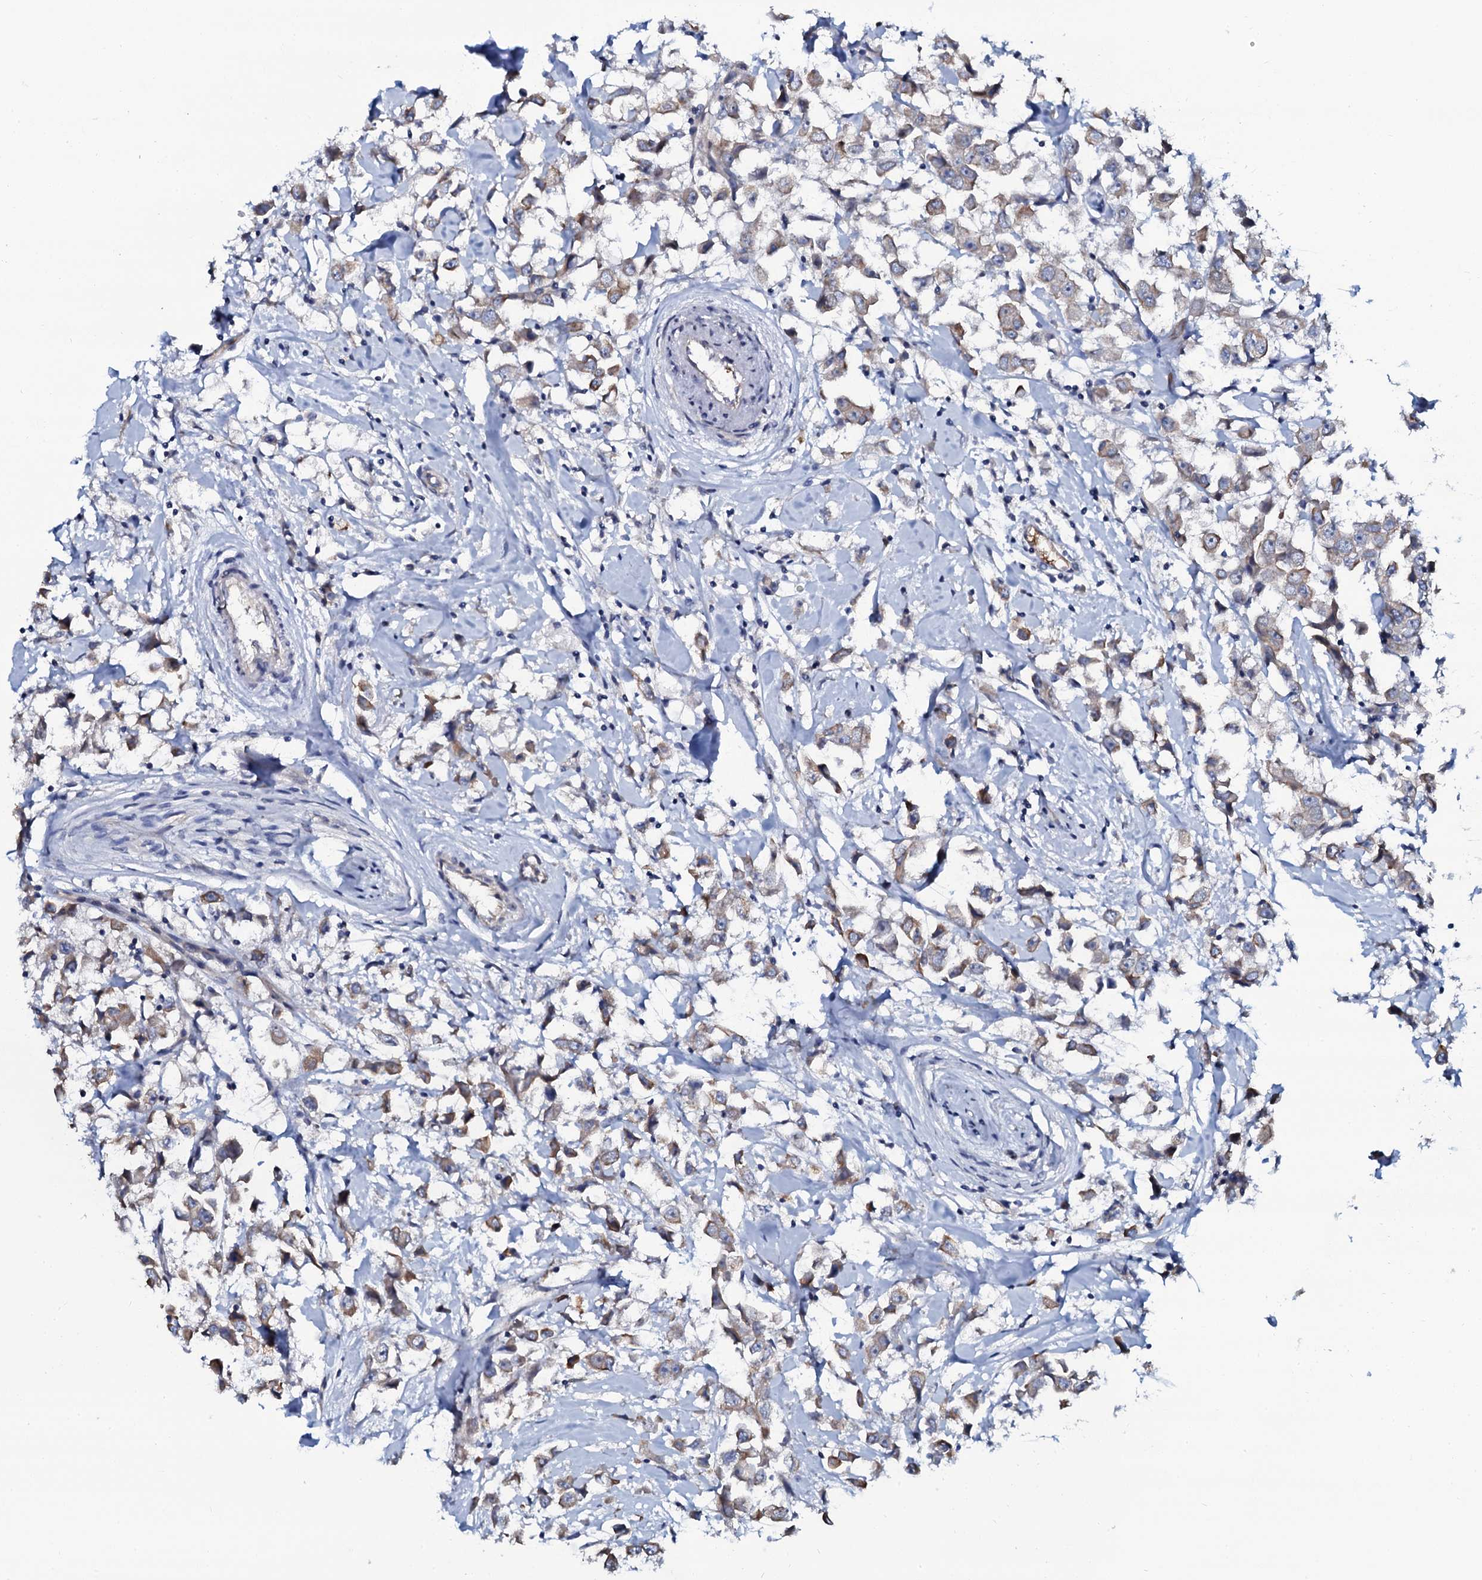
{"staining": {"intensity": "moderate", "quantity": "25%-75%", "location": "cytoplasmic/membranous"}, "tissue": "breast cancer", "cell_type": "Tumor cells", "image_type": "cancer", "snomed": [{"axis": "morphology", "description": "Duct carcinoma"}, {"axis": "topography", "description": "Breast"}], "caption": "Protein staining of breast cancer tissue displays moderate cytoplasmic/membranous positivity in approximately 25%-75% of tumor cells.", "gene": "C10orf88", "patient": {"sex": "female", "age": 61}}